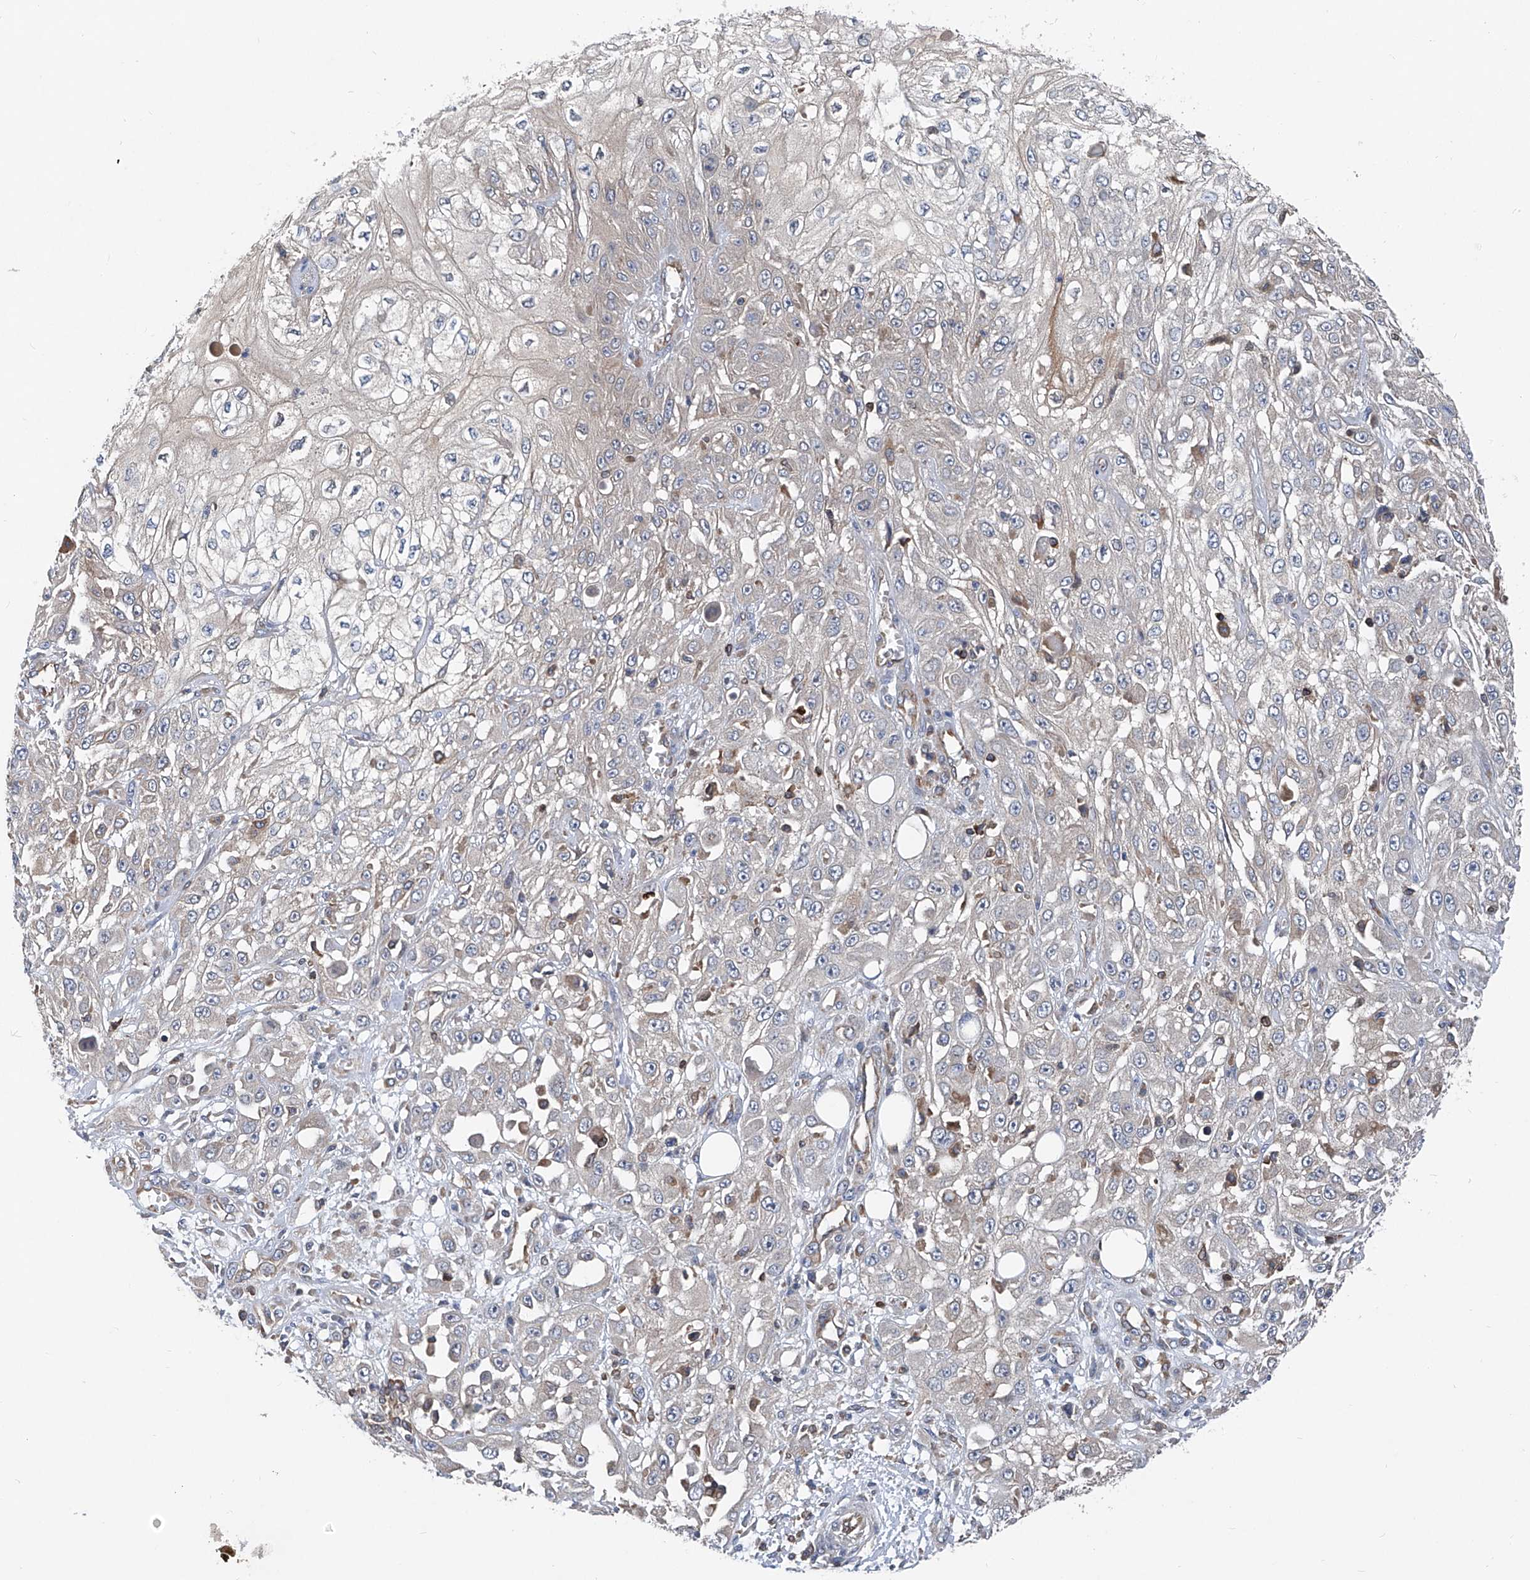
{"staining": {"intensity": "negative", "quantity": "none", "location": "none"}, "tissue": "skin cancer", "cell_type": "Tumor cells", "image_type": "cancer", "snomed": [{"axis": "morphology", "description": "Squamous cell carcinoma, NOS"}, {"axis": "morphology", "description": "Squamous cell carcinoma, metastatic, NOS"}, {"axis": "topography", "description": "Skin"}, {"axis": "topography", "description": "Lymph node"}], "caption": "Immunohistochemical staining of skin cancer (metastatic squamous cell carcinoma) displays no significant staining in tumor cells.", "gene": "TRIM38", "patient": {"sex": "male", "age": 75}}